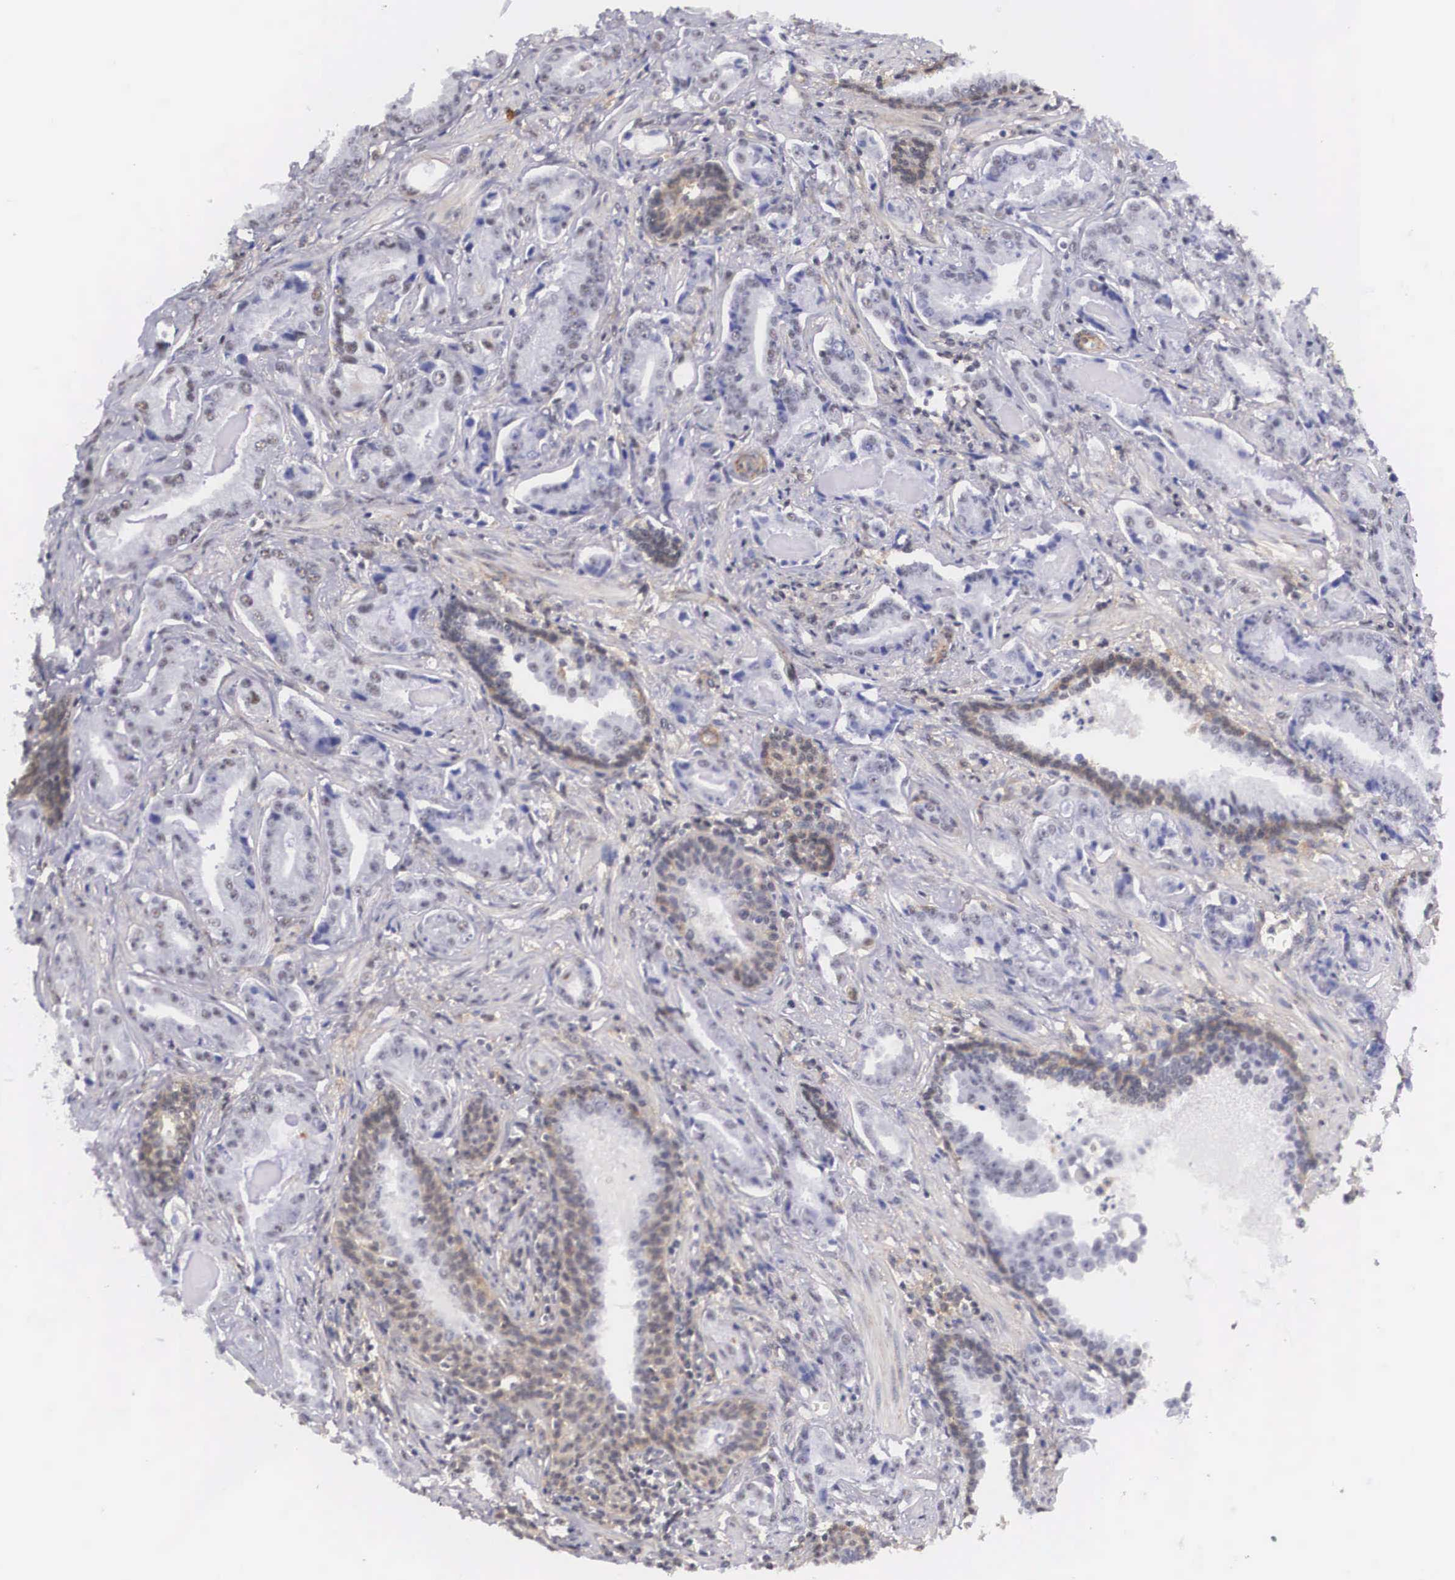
{"staining": {"intensity": "weak", "quantity": "<25%", "location": "nuclear"}, "tissue": "prostate cancer", "cell_type": "Tumor cells", "image_type": "cancer", "snomed": [{"axis": "morphology", "description": "Adenocarcinoma, Low grade"}, {"axis": "topography", "description": "Prostate"}], "caption": "This is an immunohistochemistry (IHC) image of prostate low-grade adenocarcinoma. There is no positivity in tumor cells.", "gene": "NR4A2", "patient": {"sex": "male", "age": 65}}